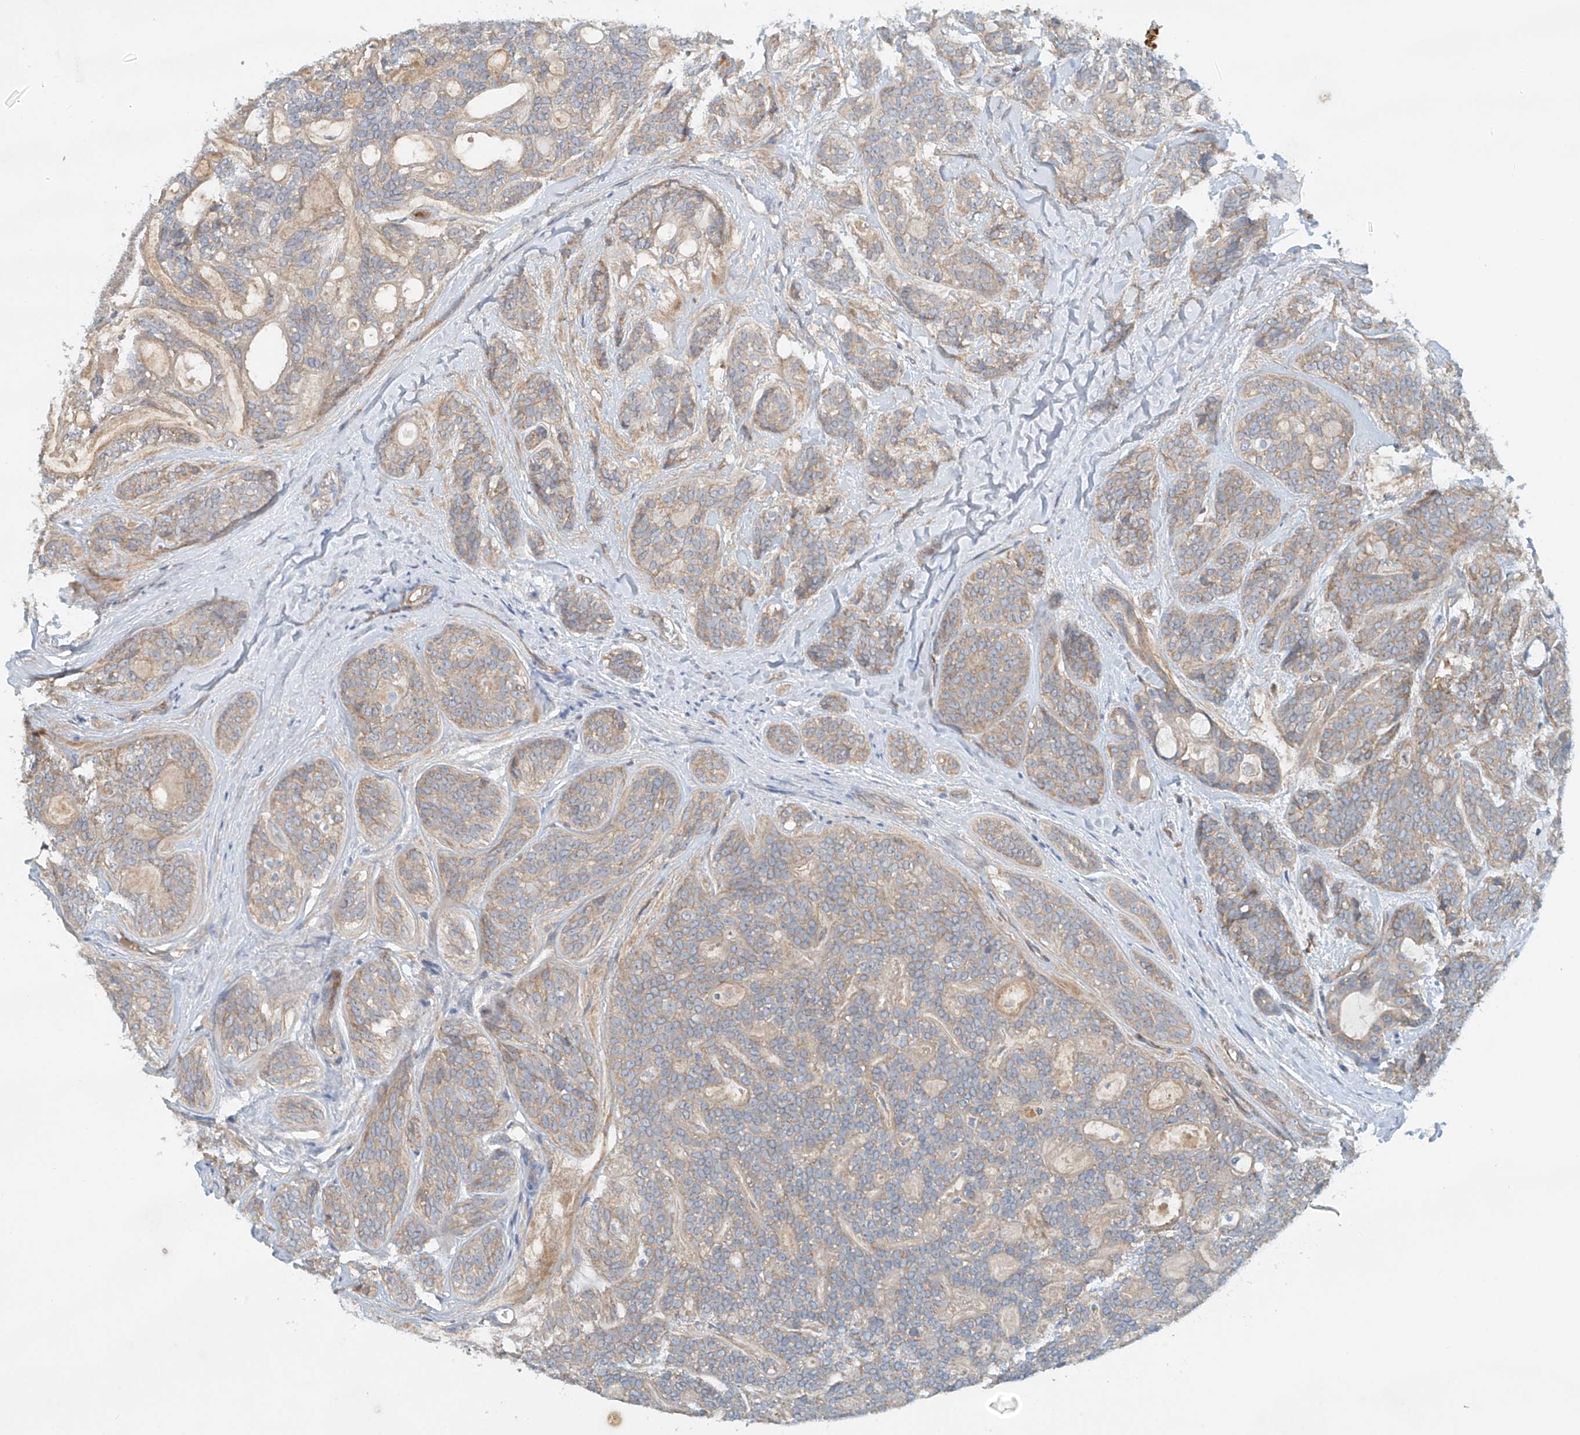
{"staining": {"intensity": "weak", "quantity": "25%-75%", "location": "cytoplasmic/membranous"}, "tissue": "head and neck cancer", "cell_type": "Tumor cells", "image_type": "cancer", "snomed": [{"axis": "morphology", "description": "Adenocarcinoma, NOS"}, {"axis": "topography", "description": "Head-Neck"}], "caption": "Weak cytoplasmic/membranous protein expression is identified in about 25%-75% of tumor cells in adenocarcinoma (head and neck). Nuclei are stained in blue.", "gene": "LYRM9", "patient": {"sex": "male", "age": 66}}